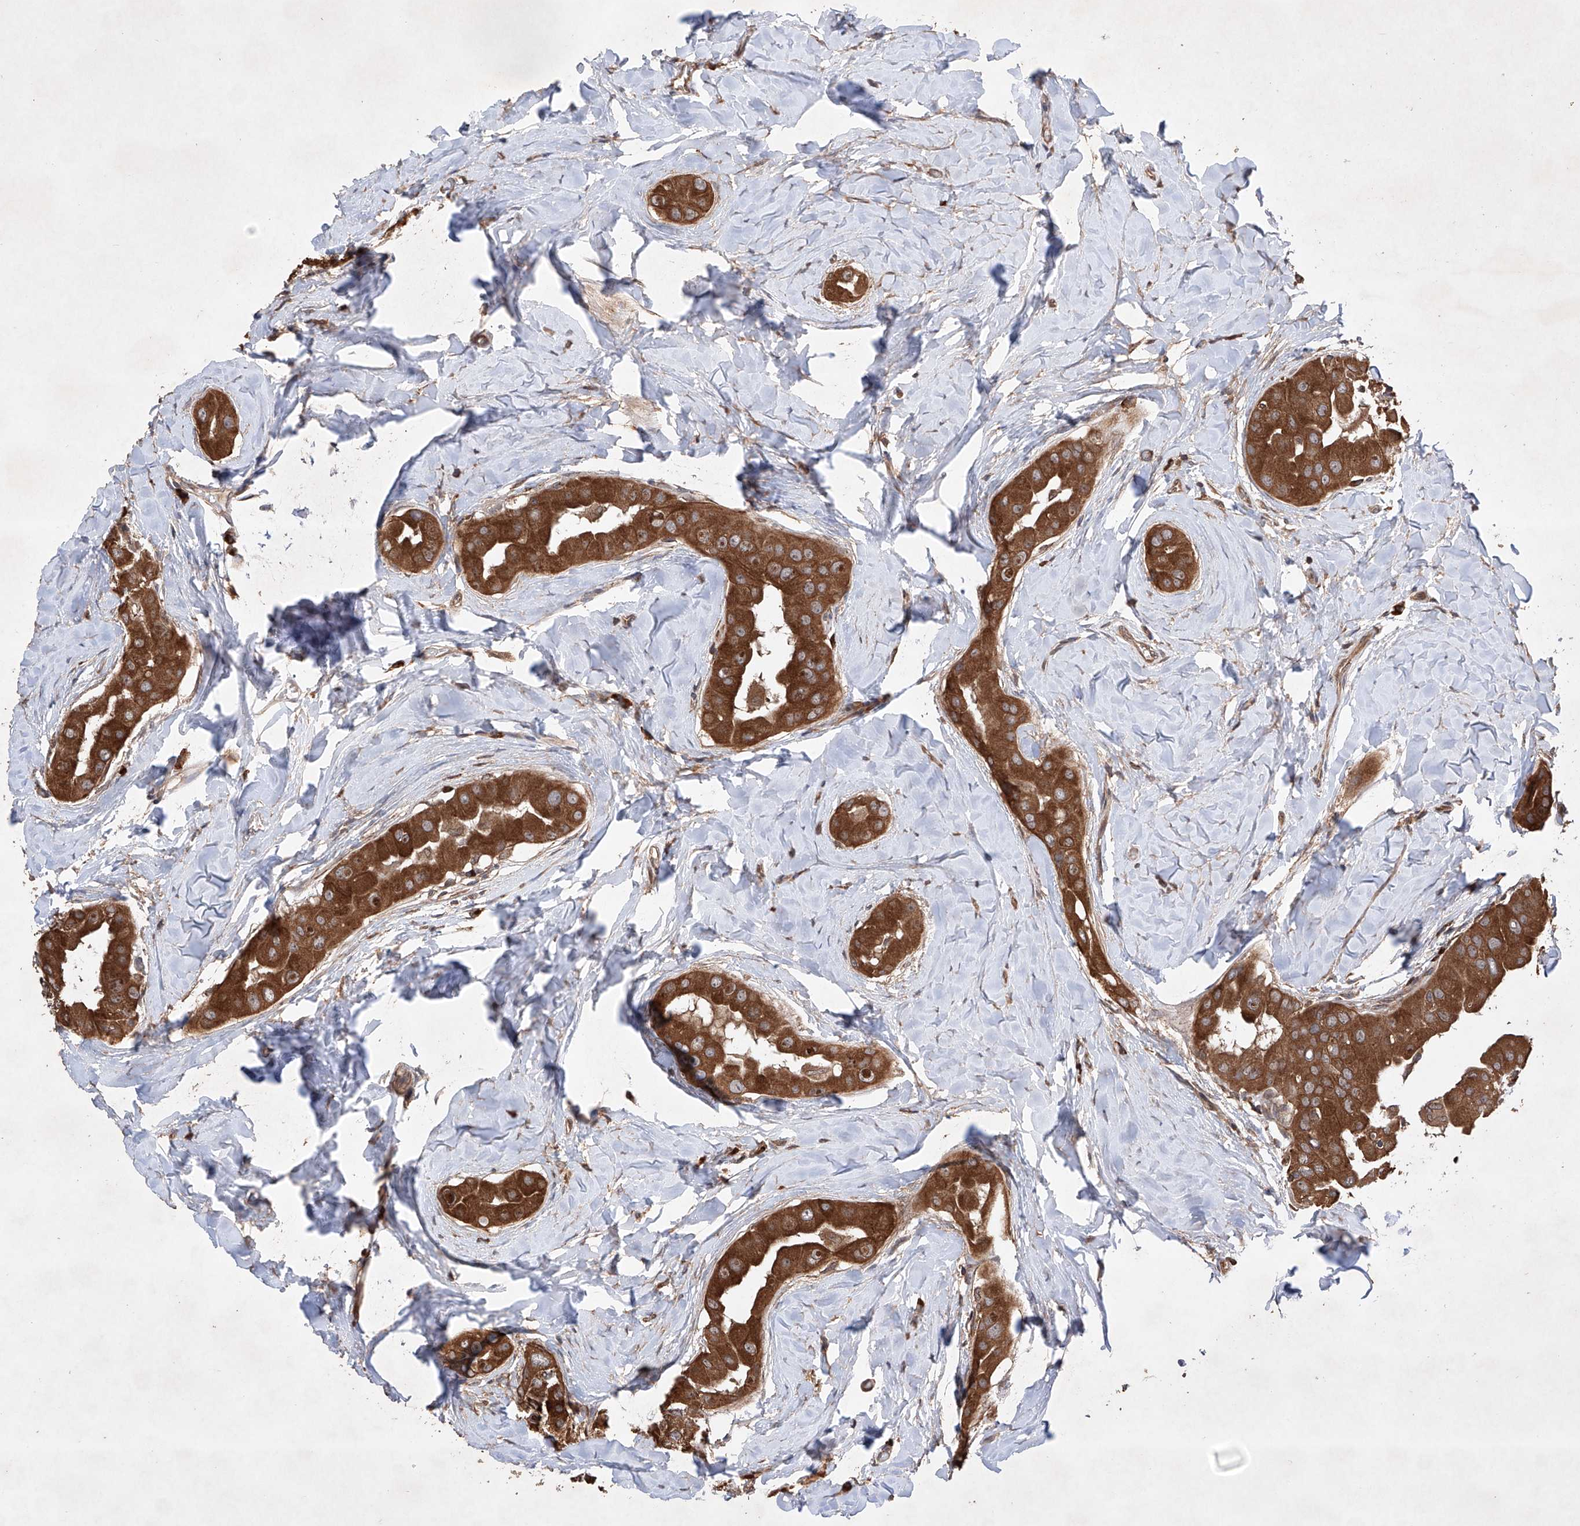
{"staining": {"intensity": "strong", "quantity": ">75%", "location": "cytoplasmic/membranous"}, "tissue": "thyroid cancer", "cell_type": "Tumor cells", "image_type": "cancer", "snomed": [{"axis": "morphology", "description": "Papillary adenocarcinoma, NOS"}, {"axis": "topography", "description": "Thyroid gland"}], "caption": "IHC of papillary adenocarcinoma (thyroid) exhibits high levels of strong cytoplasmic/membranous staining in approximately >75% of tumor cells.", "gene": "LURAP1", "patient": {"sex": "male", "age": 33}}